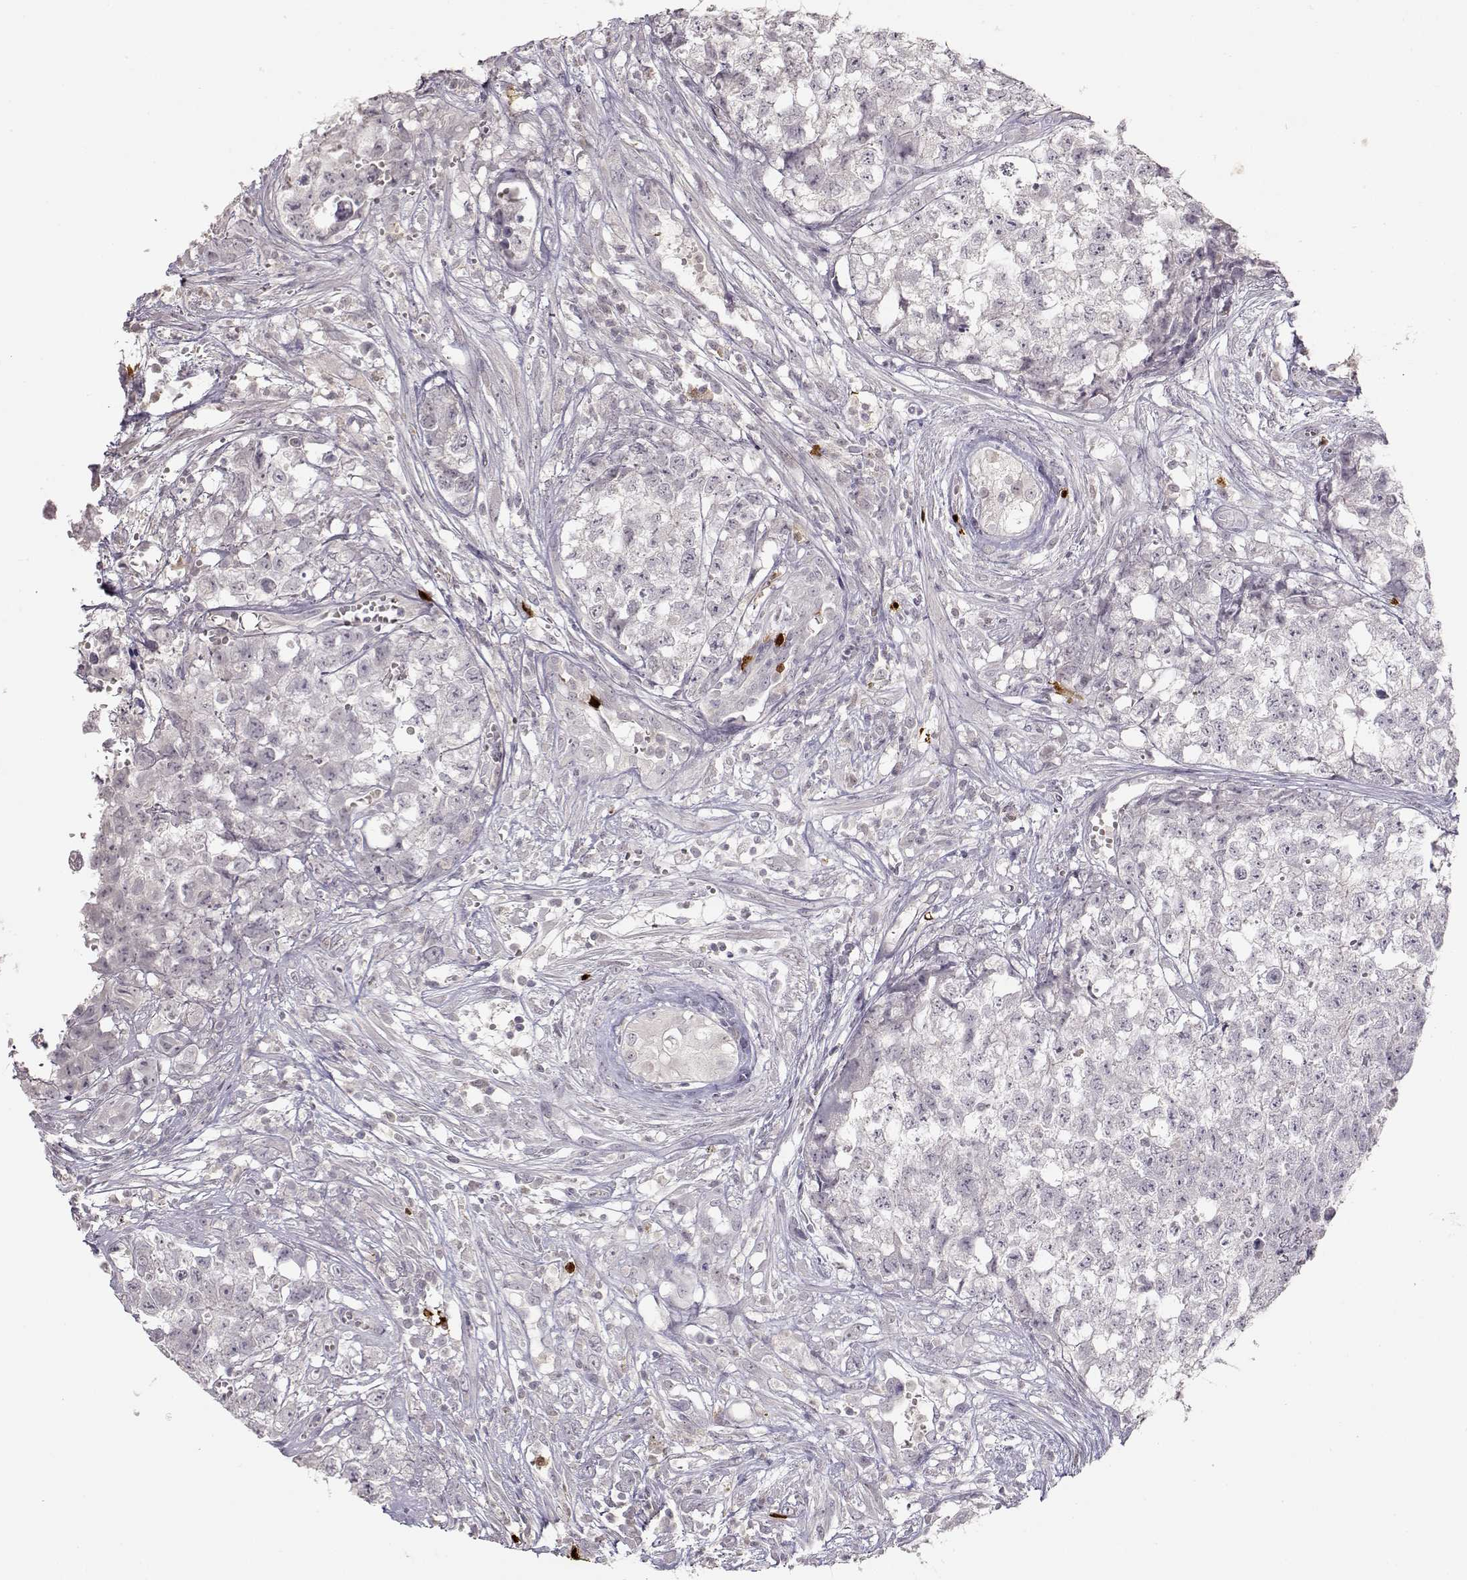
{"staining": {"intensity": "negative", "quantity": "none", "location": "none"}, "tissue": "testis cancer", "cell_type": "Tumor cells", "image_type": "cancer", "snomed": [{"axis": "morphology", "description": "Seminoma, NOS"}, {"axis": "morphology", "description": "Carcinoma, Embryonal, NOS"}, {"axis": "topography", "description": "Testis"}], "caption": "Immunohistochemistry (IHC) of human testis embryonal carcinoma exhibits no expression in tumor cells. Nuclei are stained in blue.", "gene": "S100B", "patient": {"sex": "male", "age": 22}}